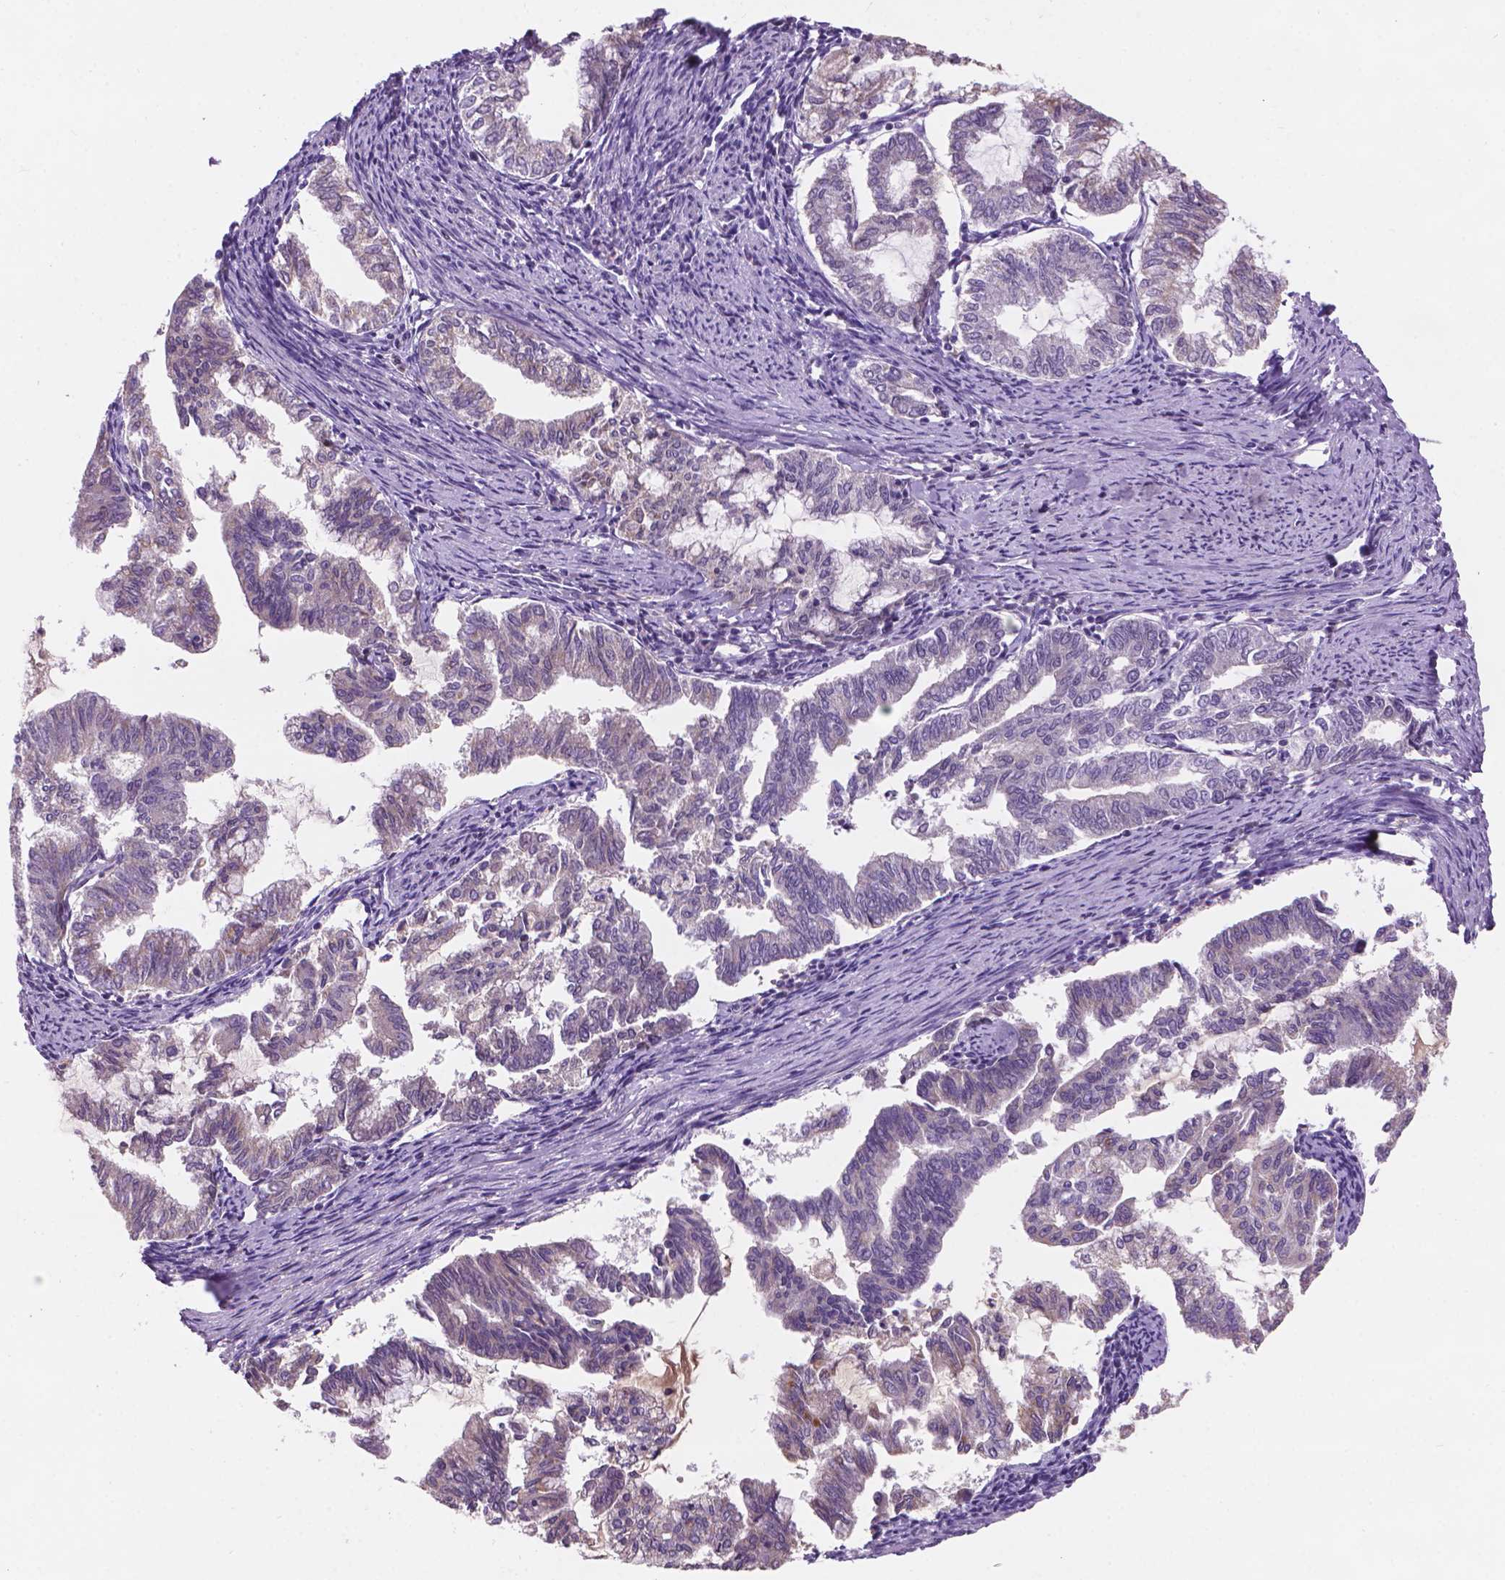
{"staining": {"intensity": "negative", "quantity": "none", "location": "none"}, "tissue": "endometrial cancer", "cell_type": "Tumor cells", "image_type": "cancer", "snomed": [{"axis": "morphology", "description": "Adenocarcinoma, NOS"}, {"axis": "topography", "description": "Endometrium"}], "caption": "Human adenocarcinoma (endometrial) stained for a protein using immunohistochemistry (IHC) shows no positivity in tumor cells.", "gene": "GXYLT2", "patient": {"sex": "female", "age": 79}}